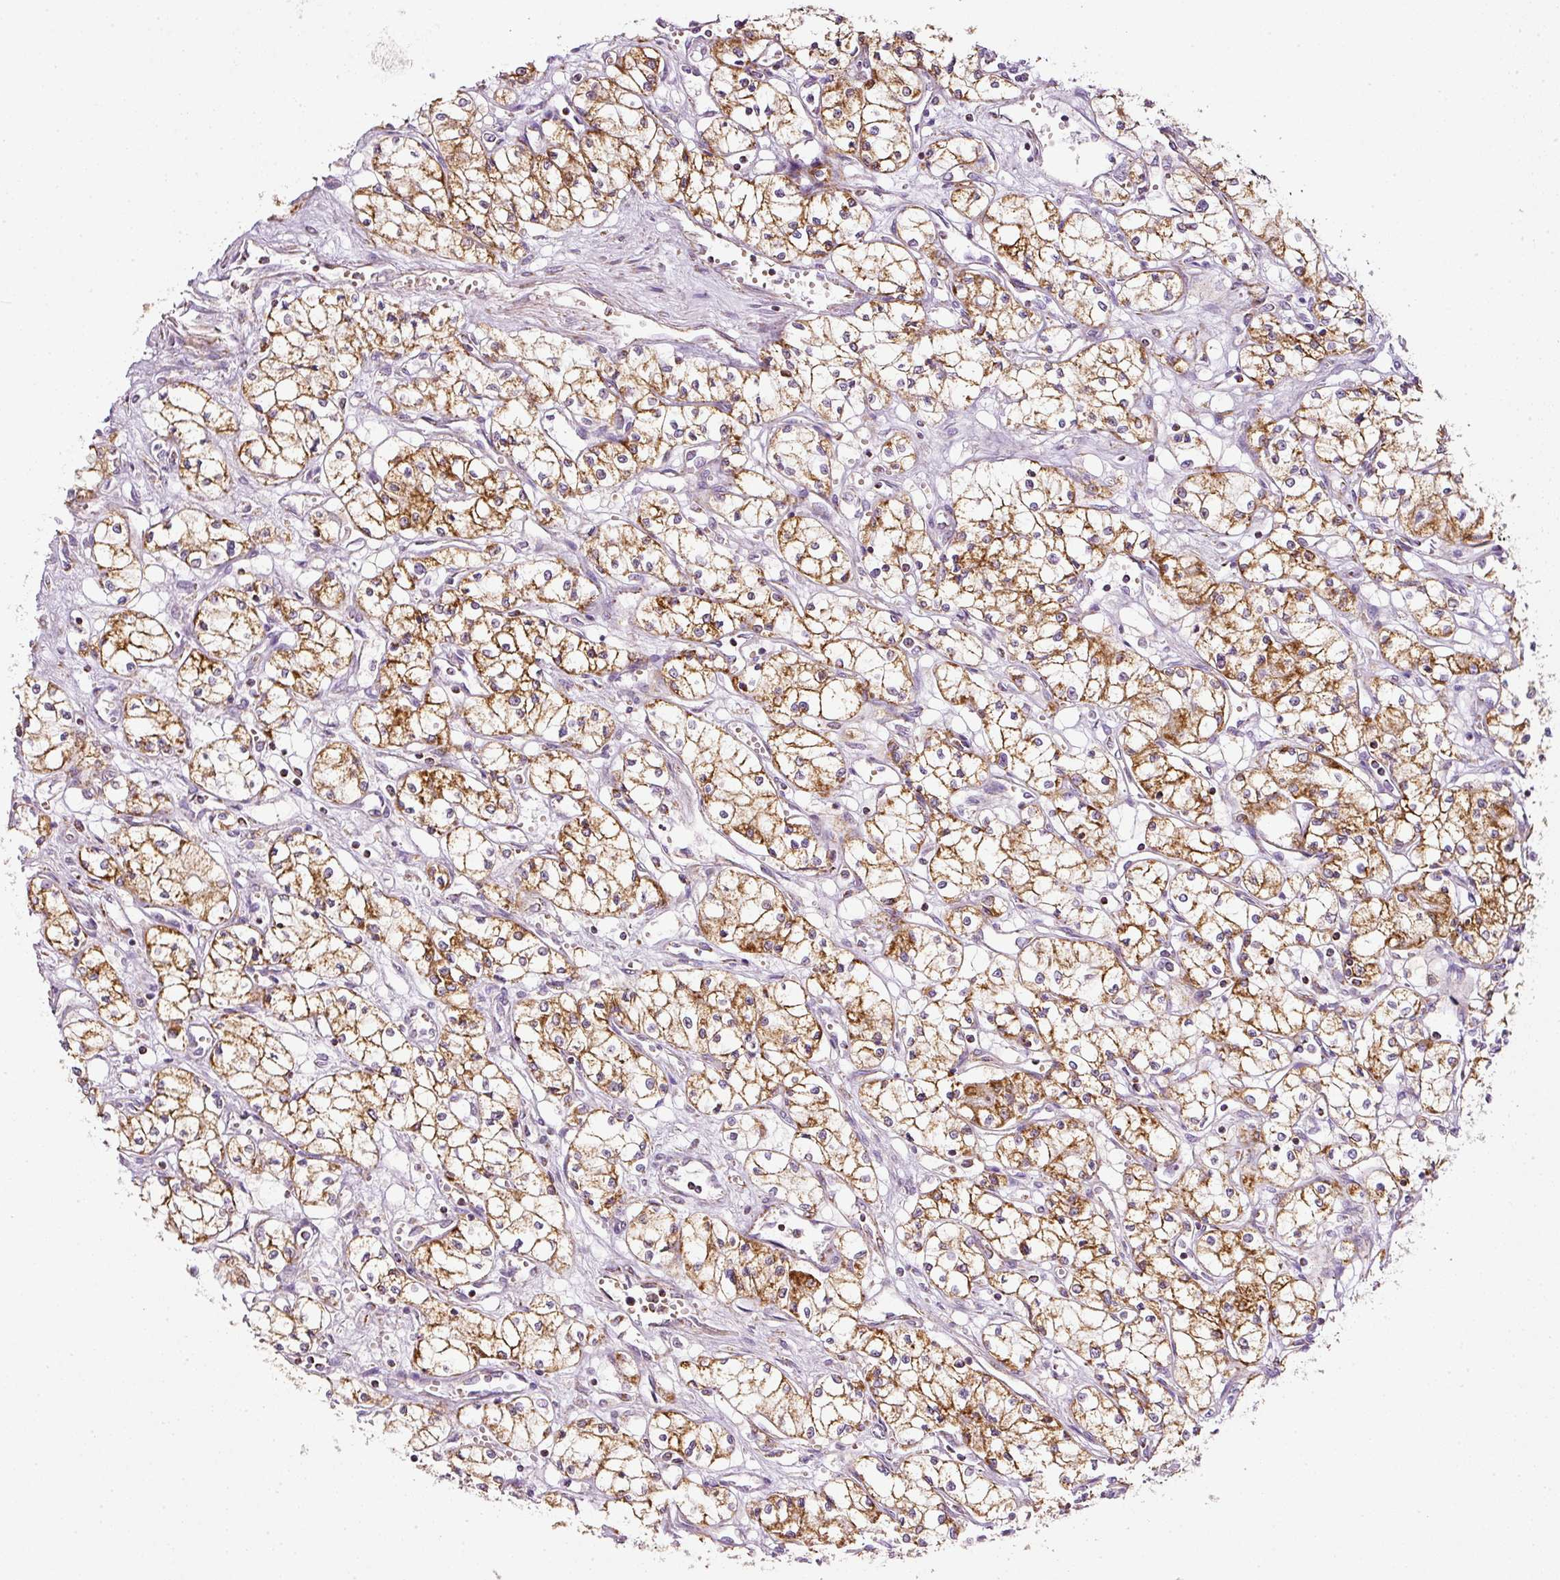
{"staining": {"intensity": "moderate", "quantity": ">75%", "location": "cytoplasmic/membranous"}, "tissue": "renal cancer", "cell_type": "Tumor cells", "image_type": "cancer", "snomed": [{"axis": "morphology", "description": "Normal tissue, NOS"}, {"axis": "morphology", "description": "Adenocarcinoma, NOS"}, {"axis": "topography", "description": "Kidney"}], "caption": "Tumor cells exhibit medium levels of moderate cytoplasmic/membranous positivity in about >75% of cells in adenocarcinoma (renal). Using DAB (3,3'-diaminobenzidine) (brown) and hematoxylin (blue) stains, captured at high magnification using brightfield microscopy.", "gene": "SDHA", "patient": {"sex": "male", "age": 59}}